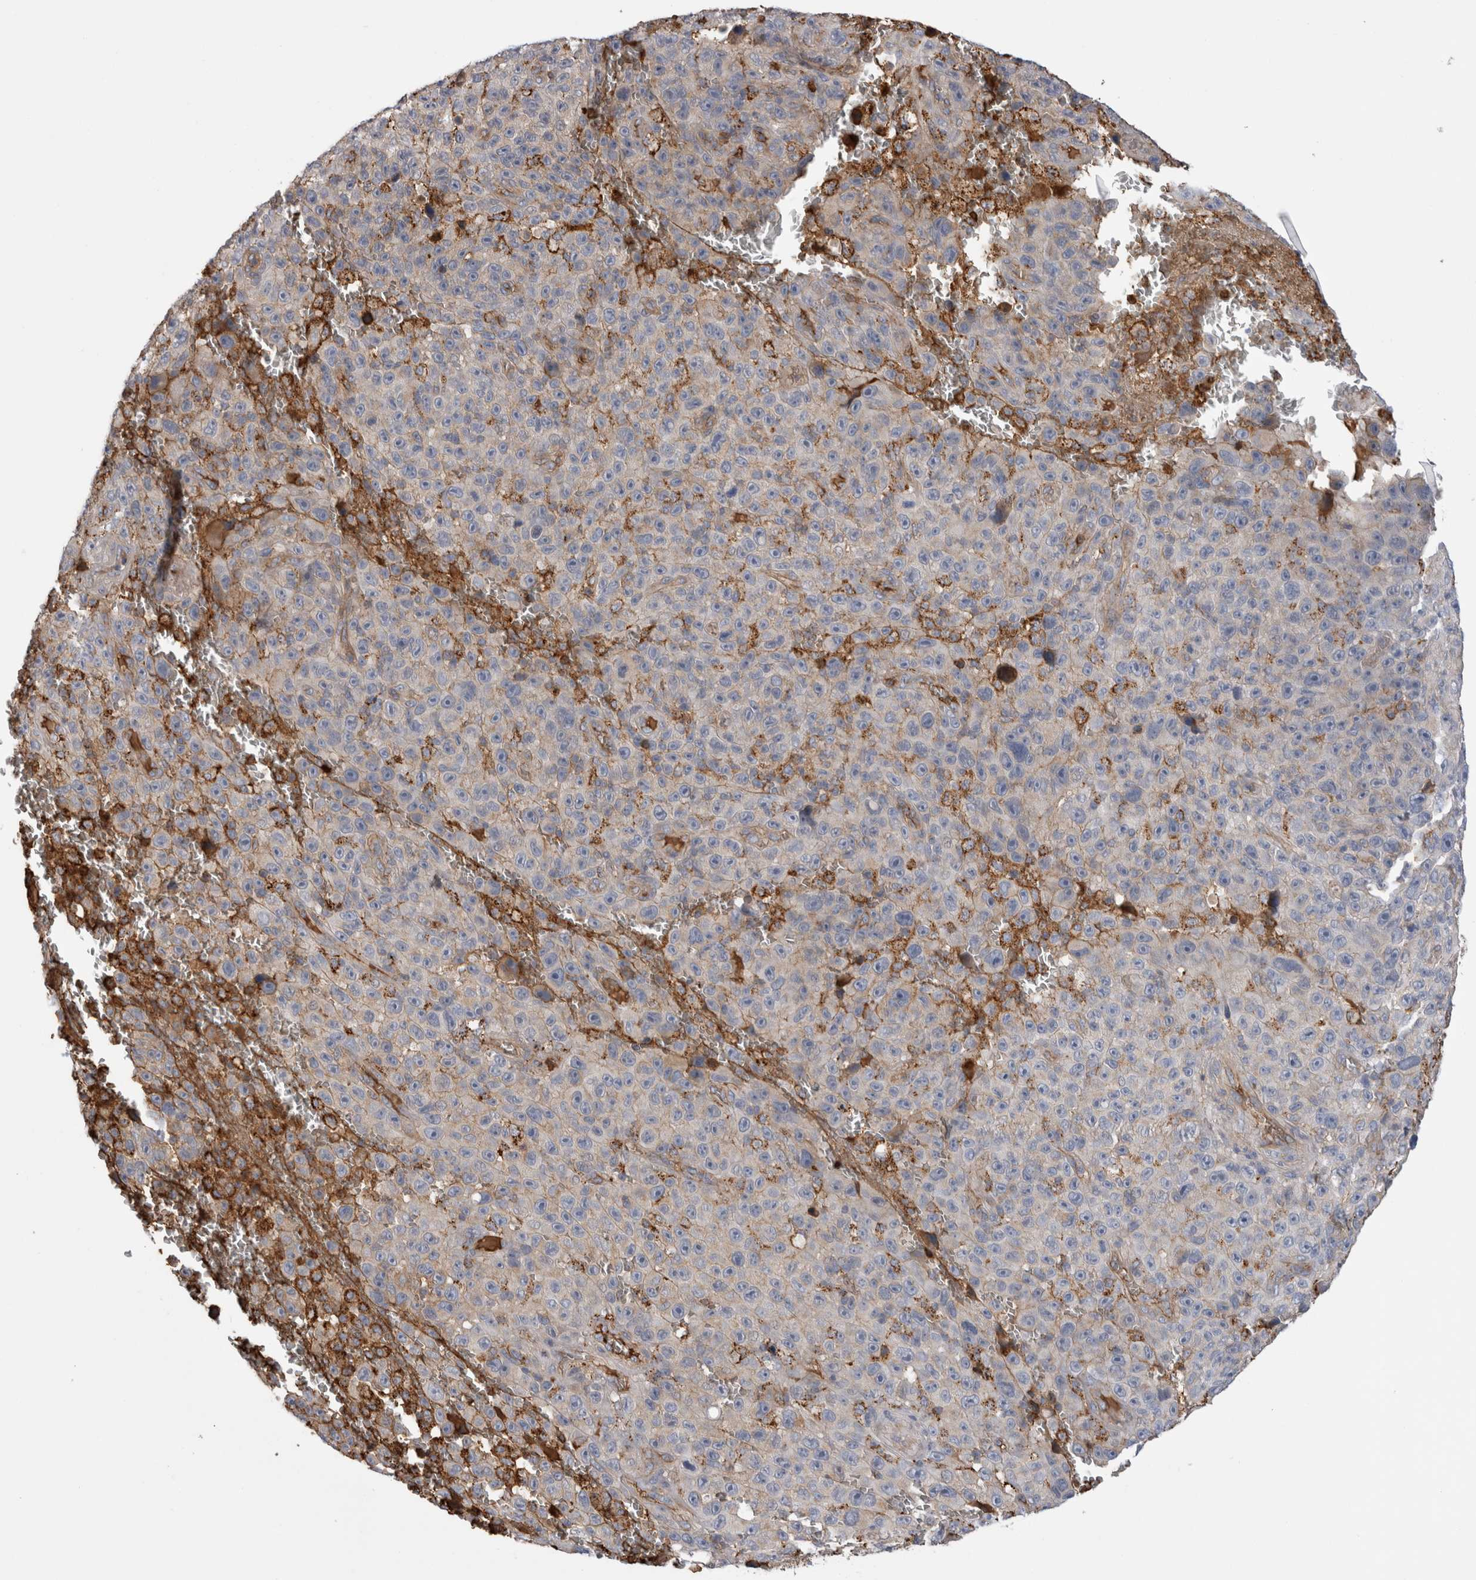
{"staining": {"intensity": "weak", "quantity": "25%-75%", "location": "cytoplasmic/membranous"}, "tissue": "melanoma", "cell_type": "Tumor cells", "image_type": "cancer", "snomed": [{"axis": "morphology", "description": "Malignant melanoma, NOS"}, {"axis": "topography", "description": "Skin"}], "caption": "Malignant melanoma stained with a protein marker demonstrates weak staining in tumor cells.", "gene": "TBCE", "patient": {"sex": "female", "age": 82}}